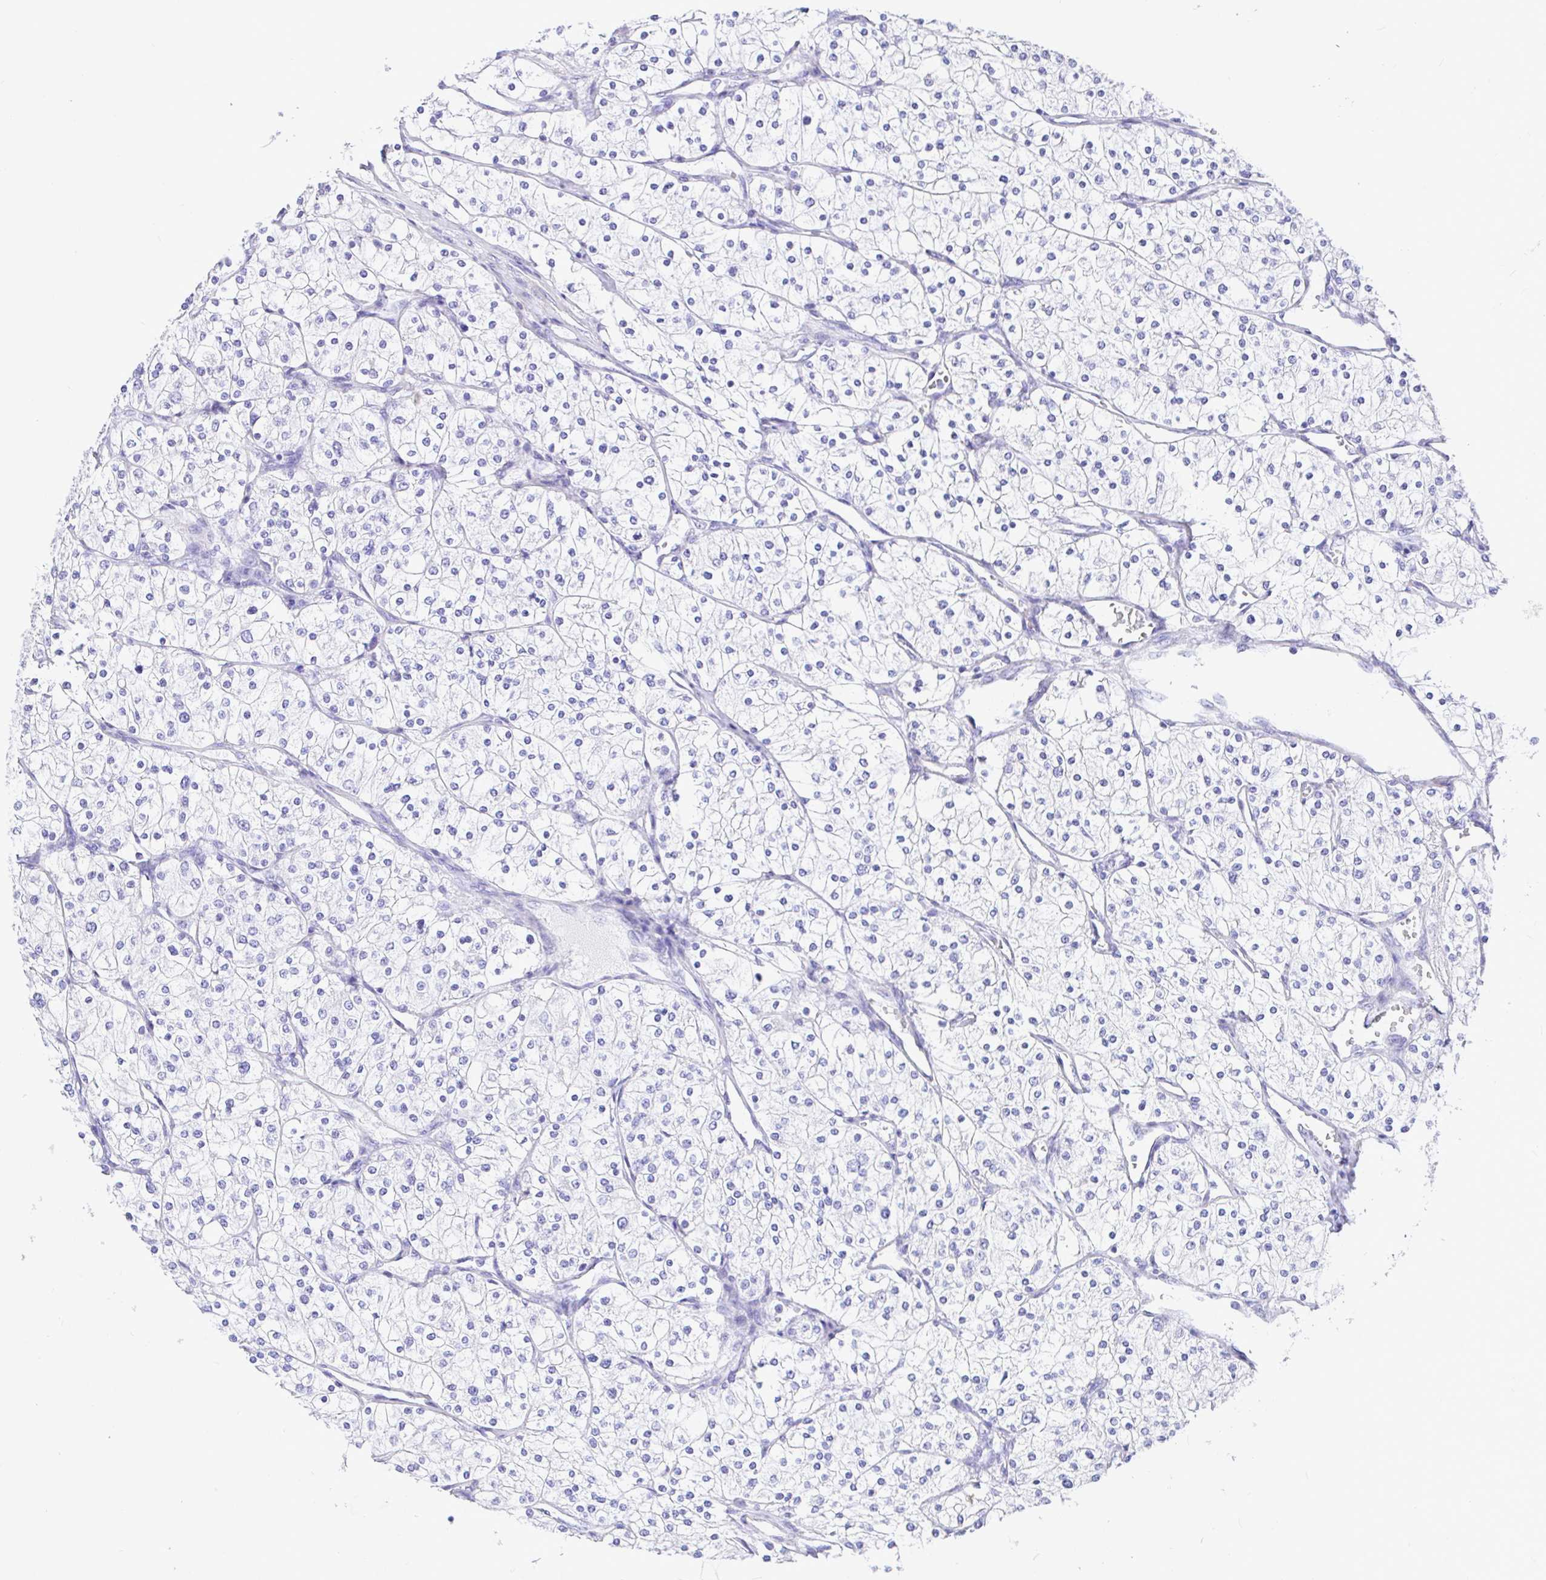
{"staining": {"intensity": "negative", "quantity": "none", "location": "none"}, "tissue": "renal cancer", "cell_type": "Tumor cells", "image_type": "cancer", "snomed": [{"axis": "morphology", "description": "Adenocarcinoma, NOS"}, {"axis": "topography", "description": "Kidney"}], "caption": "DAB immunohistochemical staining of human adenocarcinoma (renal) shows no significant expression in tumor cells.", "gene": "CCDC62", "patient": {"sex": "male", "age": 80}}